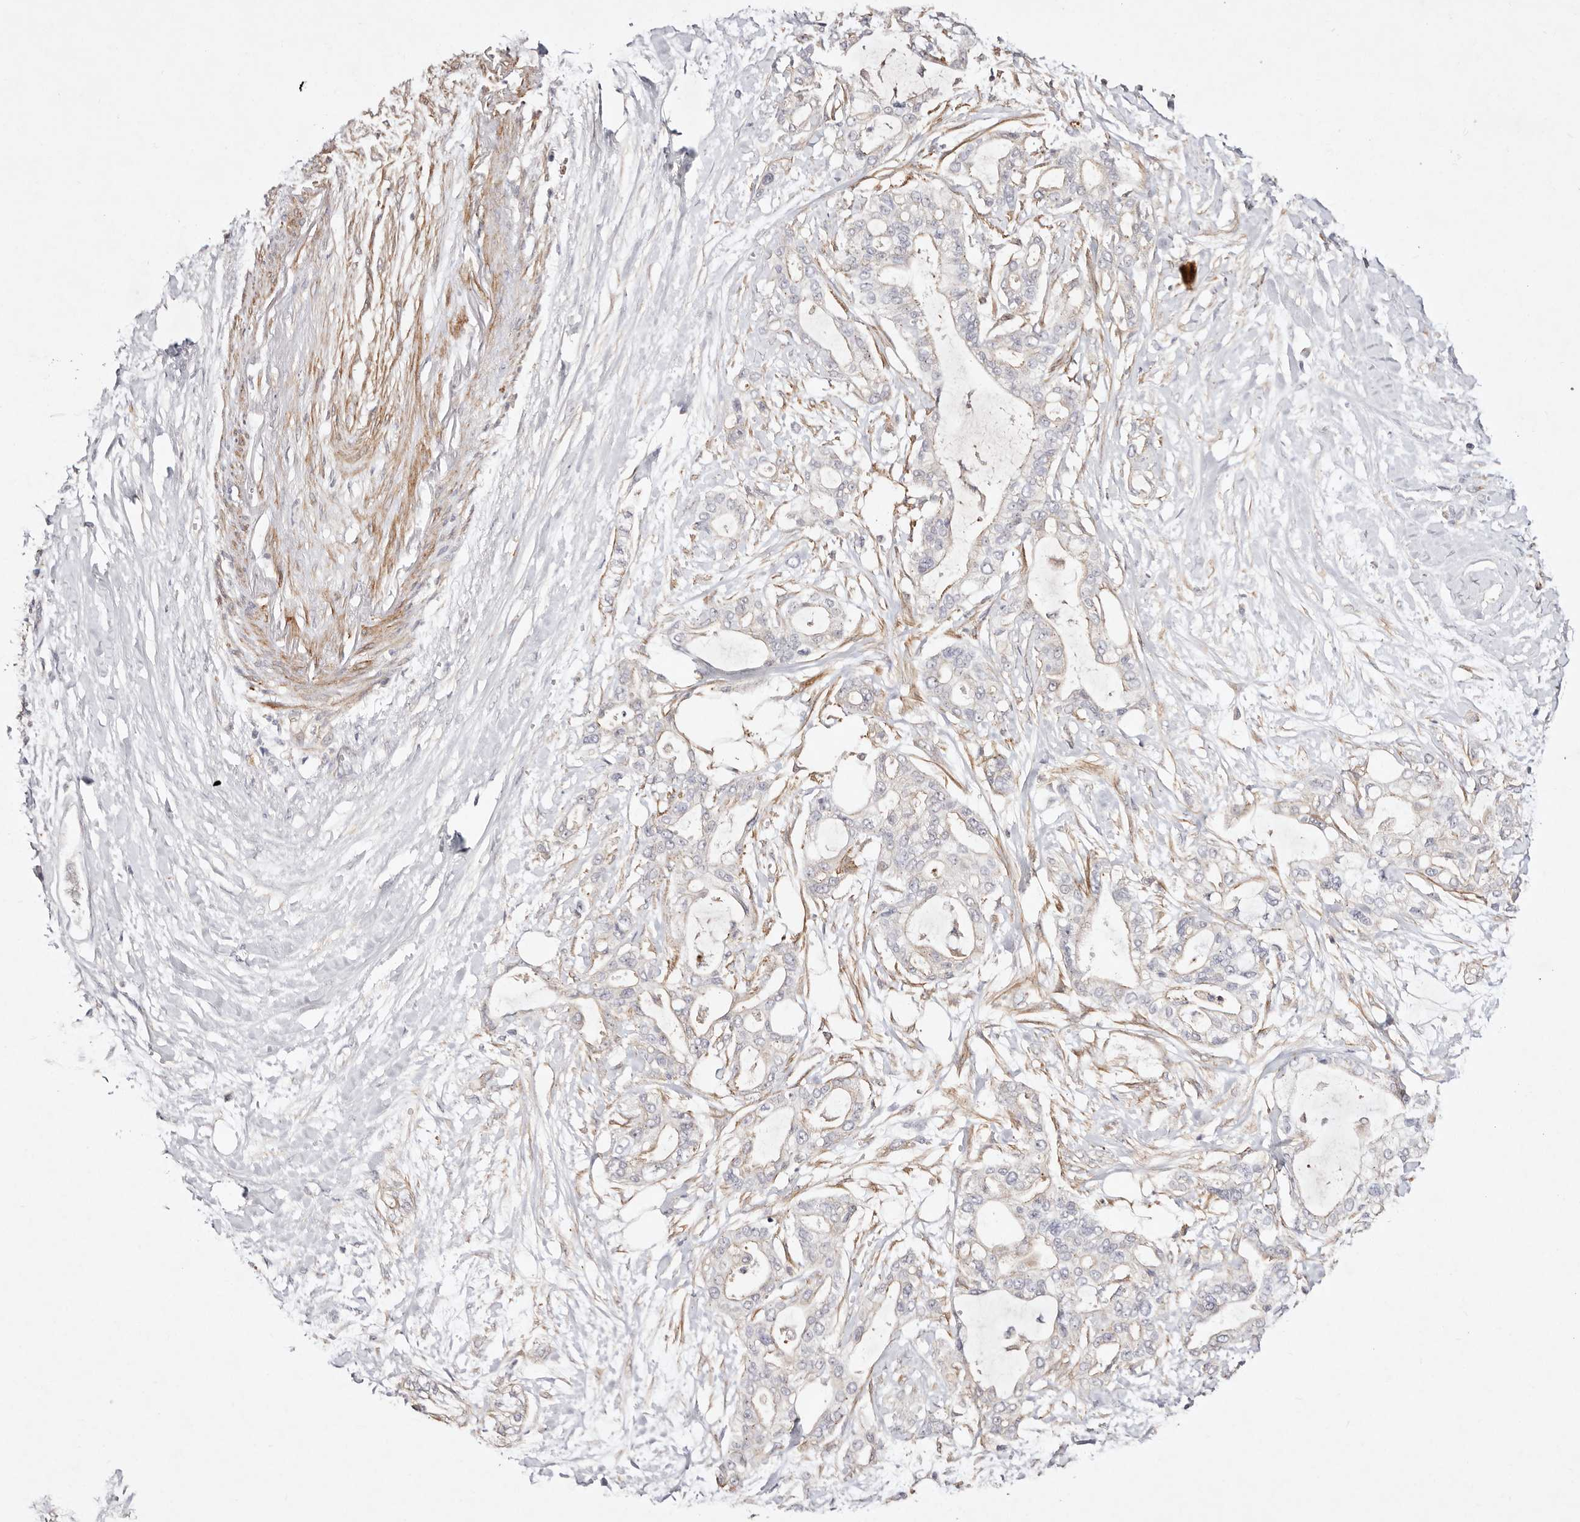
{"staining": {"intensity": "negative", "quantity": "none", "location": "none"}, "tissue": "pancreatic cancer", "cell_type": "Tumor cells", "image_type": "cancer", "snomed": [{"axis": "morphology", "description": "Adenocarcinoma, NOS"}, {"axis": "topography", "description": "Pancreas"}], "caption": "Immunohistochemical staining of adenocarcinoma (pancreatic) shows no significant positivity in tumor cells.", "gene": "MTMR11", "patient": {"sex": "male", "age": 68}}